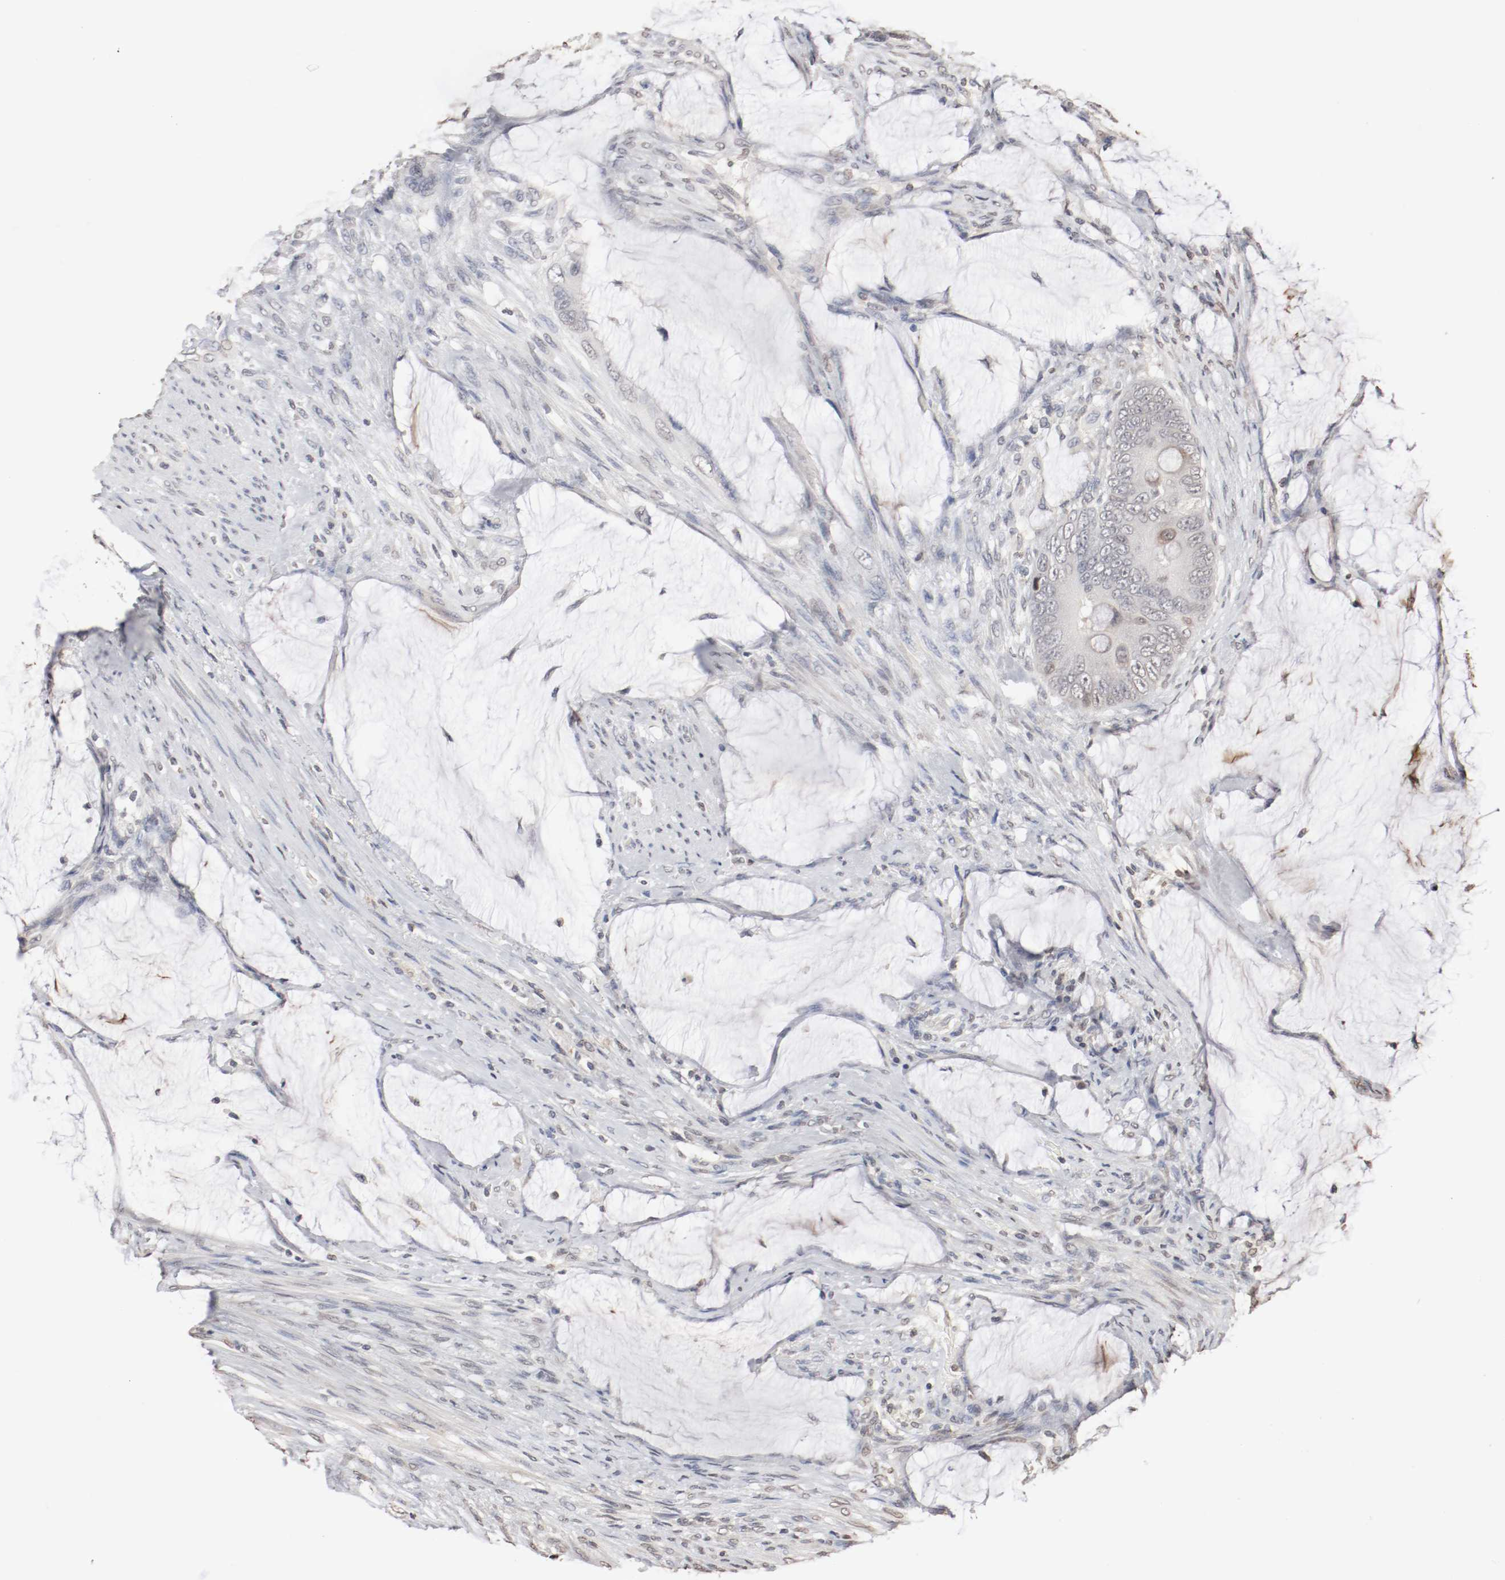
{"staining": {"intensity": "negative", "quantity": "none", "location": "none"}, "tissue": "colorectal cancer", "cell_type": "Tumor cells", "image_type": "cancer", "snomed": [{"axis": "morphology", "description": "Adenocarcinoma, NOS"}, {"axis": "topography", "description": "Rectum"}], "caption": "This micrograph is of colorectal adenocarcinoma stained with IHC to label a protein in brown with the nuclei are counter-stained blue. There is no staining in tumor cells. Nuclei are stained in blue.", "gene": "WASL", "patient": {"sex": "female", "age": 77}}